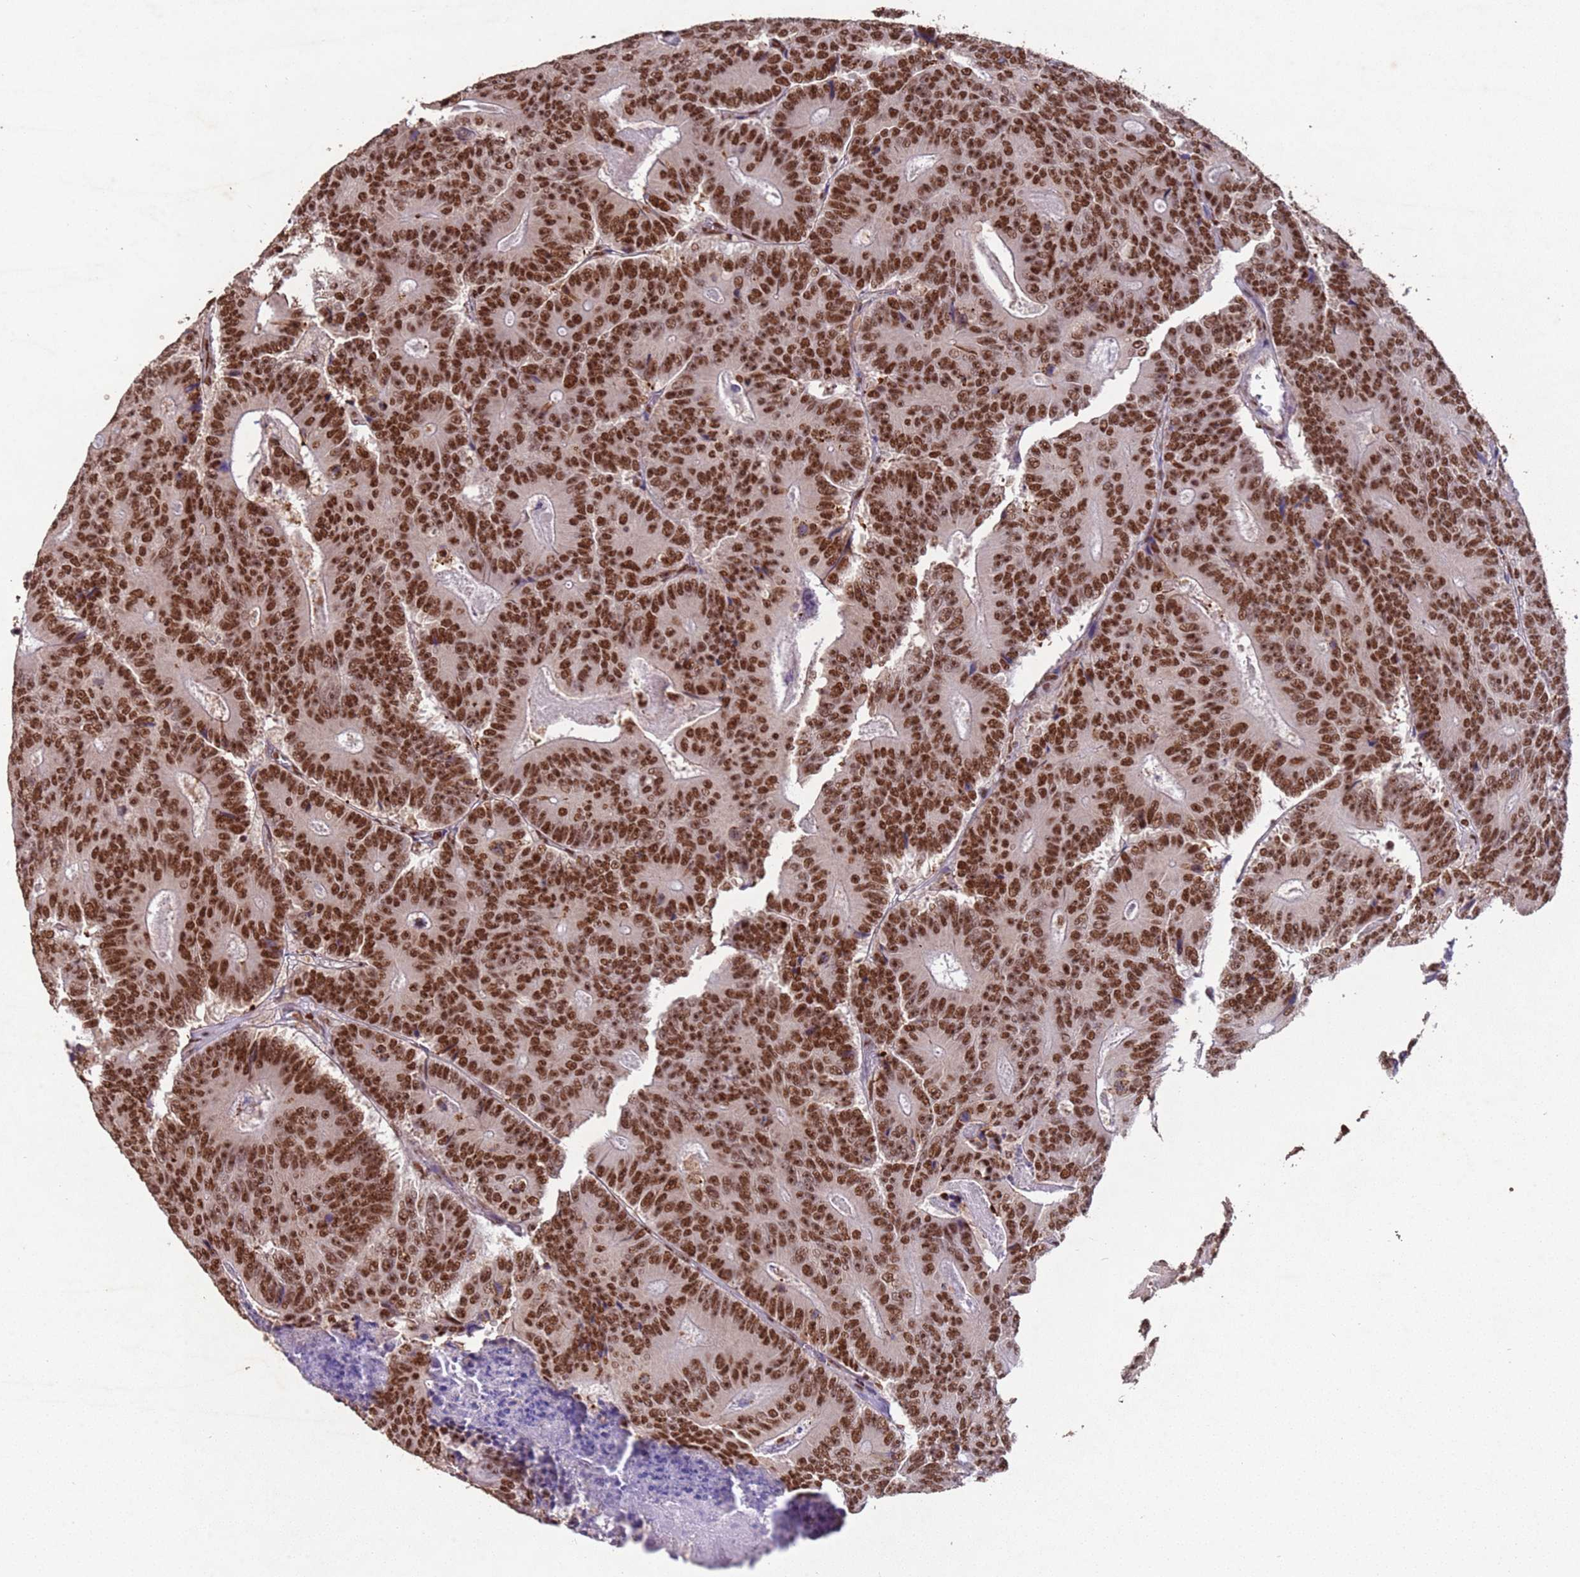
{"staining": {"intensity": "strong", "quantity": ">75%", "location": "nuclear"}, "tissue": "colorectal cancer", "cell_type": "Tumor cells", "image_type": "cancer", "snomed": [{"axis": "morphology", "description": "Adenocarcinoma, NOS"}, {"axis": "topography", "description": "Colon"}], "caption": "Strong nuclear staining for a protein is appreciated in about >75% of tumor cells of adenocarcinoma (colorectal) using immunohistochemistry.", "gene": "ESF1", "patient": {"sex": "male", "age": 83}}